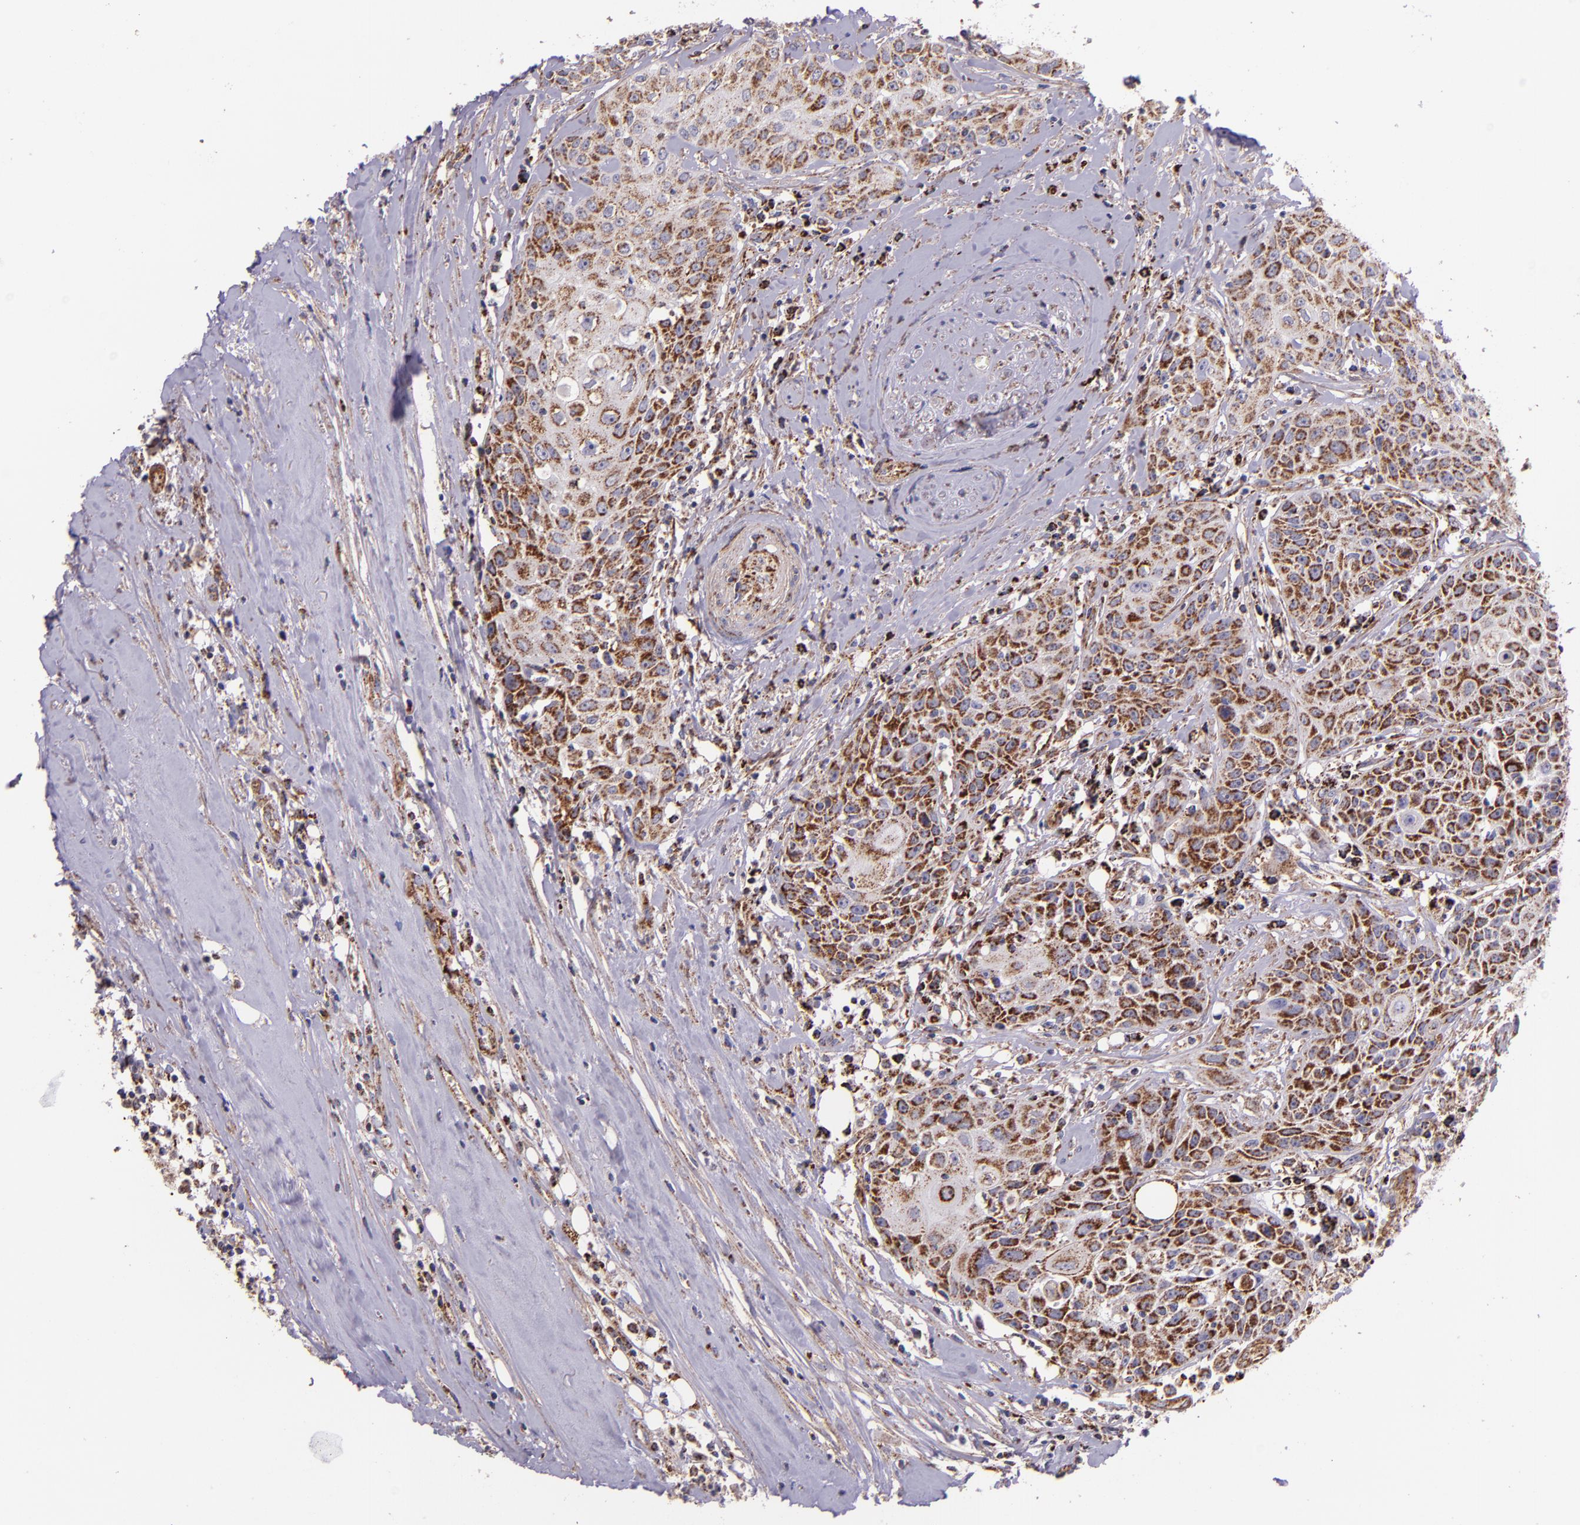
{"staining": {"intensity": "moderate", "quantity": "25%-75%", "location": "cytoplasmic/membranous"}, "tissue": "head and neck cancer", "cell_type": "Tumor cells", "image_type": "cancer", "snomed": [{"axis": "morphology", "description": "Squamous cell carcinoma, NOS"}, {"axis": "topography", "description": "Oral tissue"}, {"axis": "topography", "description": "Head-Neck"}], "caption": "A high-resolution photomicrograph shows immunohistochemistry staining of head and neck squamous cell carcinoma, which demonstrates moderate cytoplasmic/membranous staining in approximately 25%-75% of tumor cells. The protein of interest is stained brown, and the nuclei are stained in blue (DAB IHC with brightfield microscopy, high magnification).", "gene": "IDH3G", "patient": {"sex": "female", "age": 82}}